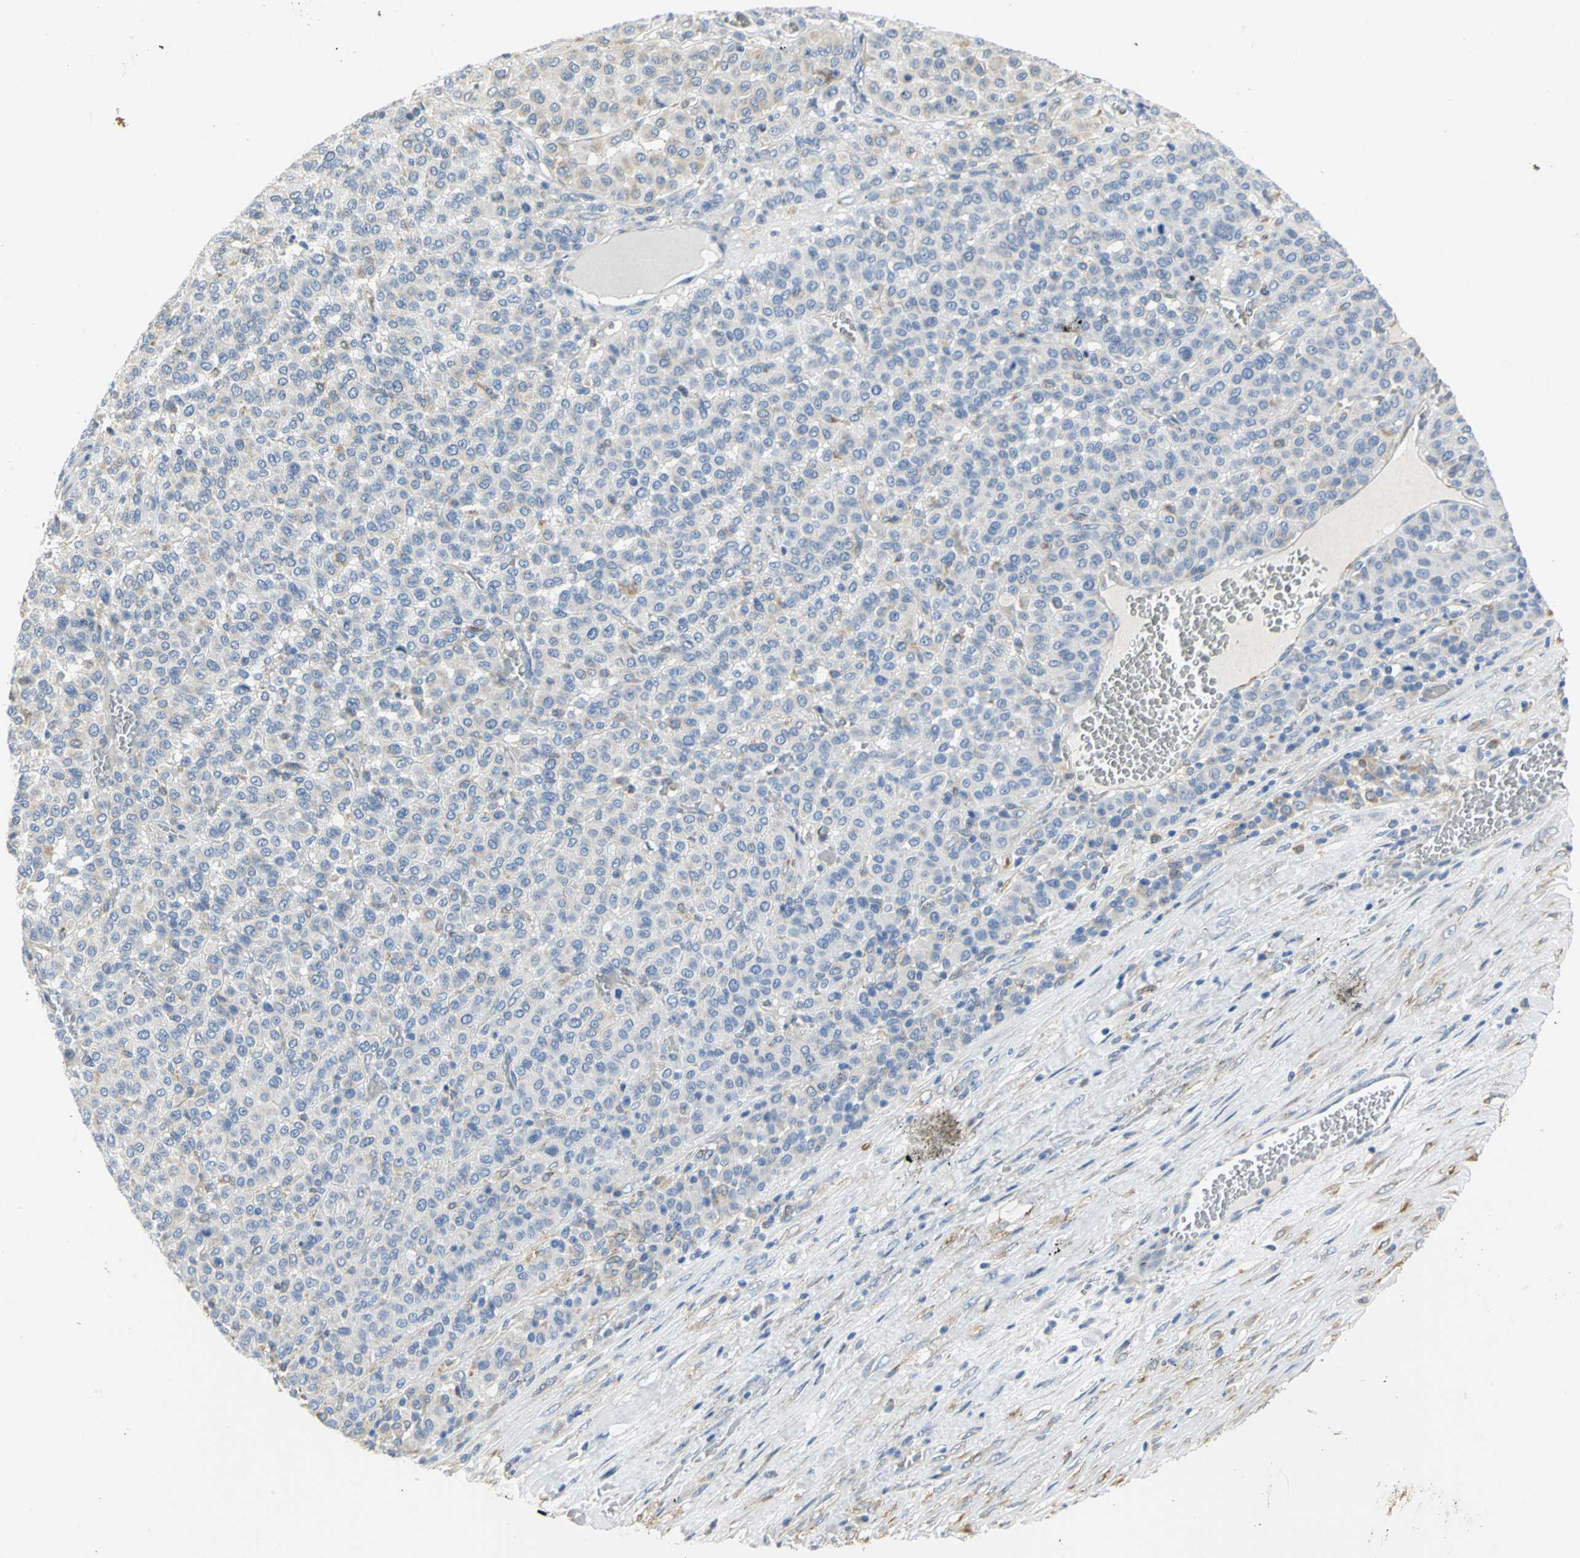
{"staining": {"intensity": "weak", "quantity": ">75%", "location": "cytoplasmic/membranous"}, "tissue": "melanoma", "cell_type": "Tumor cells", "image_type": "cancer", "snomed": [{"axis": "morphology", "description": "Malignant melanoma, Metastatic site"}, {"axis": "topography", "description": "Pancreas"}], "caption": "Human malignant melanoma (metastatic site) stained for a protein (brown) reveals weak cytoplasmic/membranous positive expression in approximately >75% of tumor cells.", "gene": "GNRH2", "patient": {"sex": "female", "age": 30}}